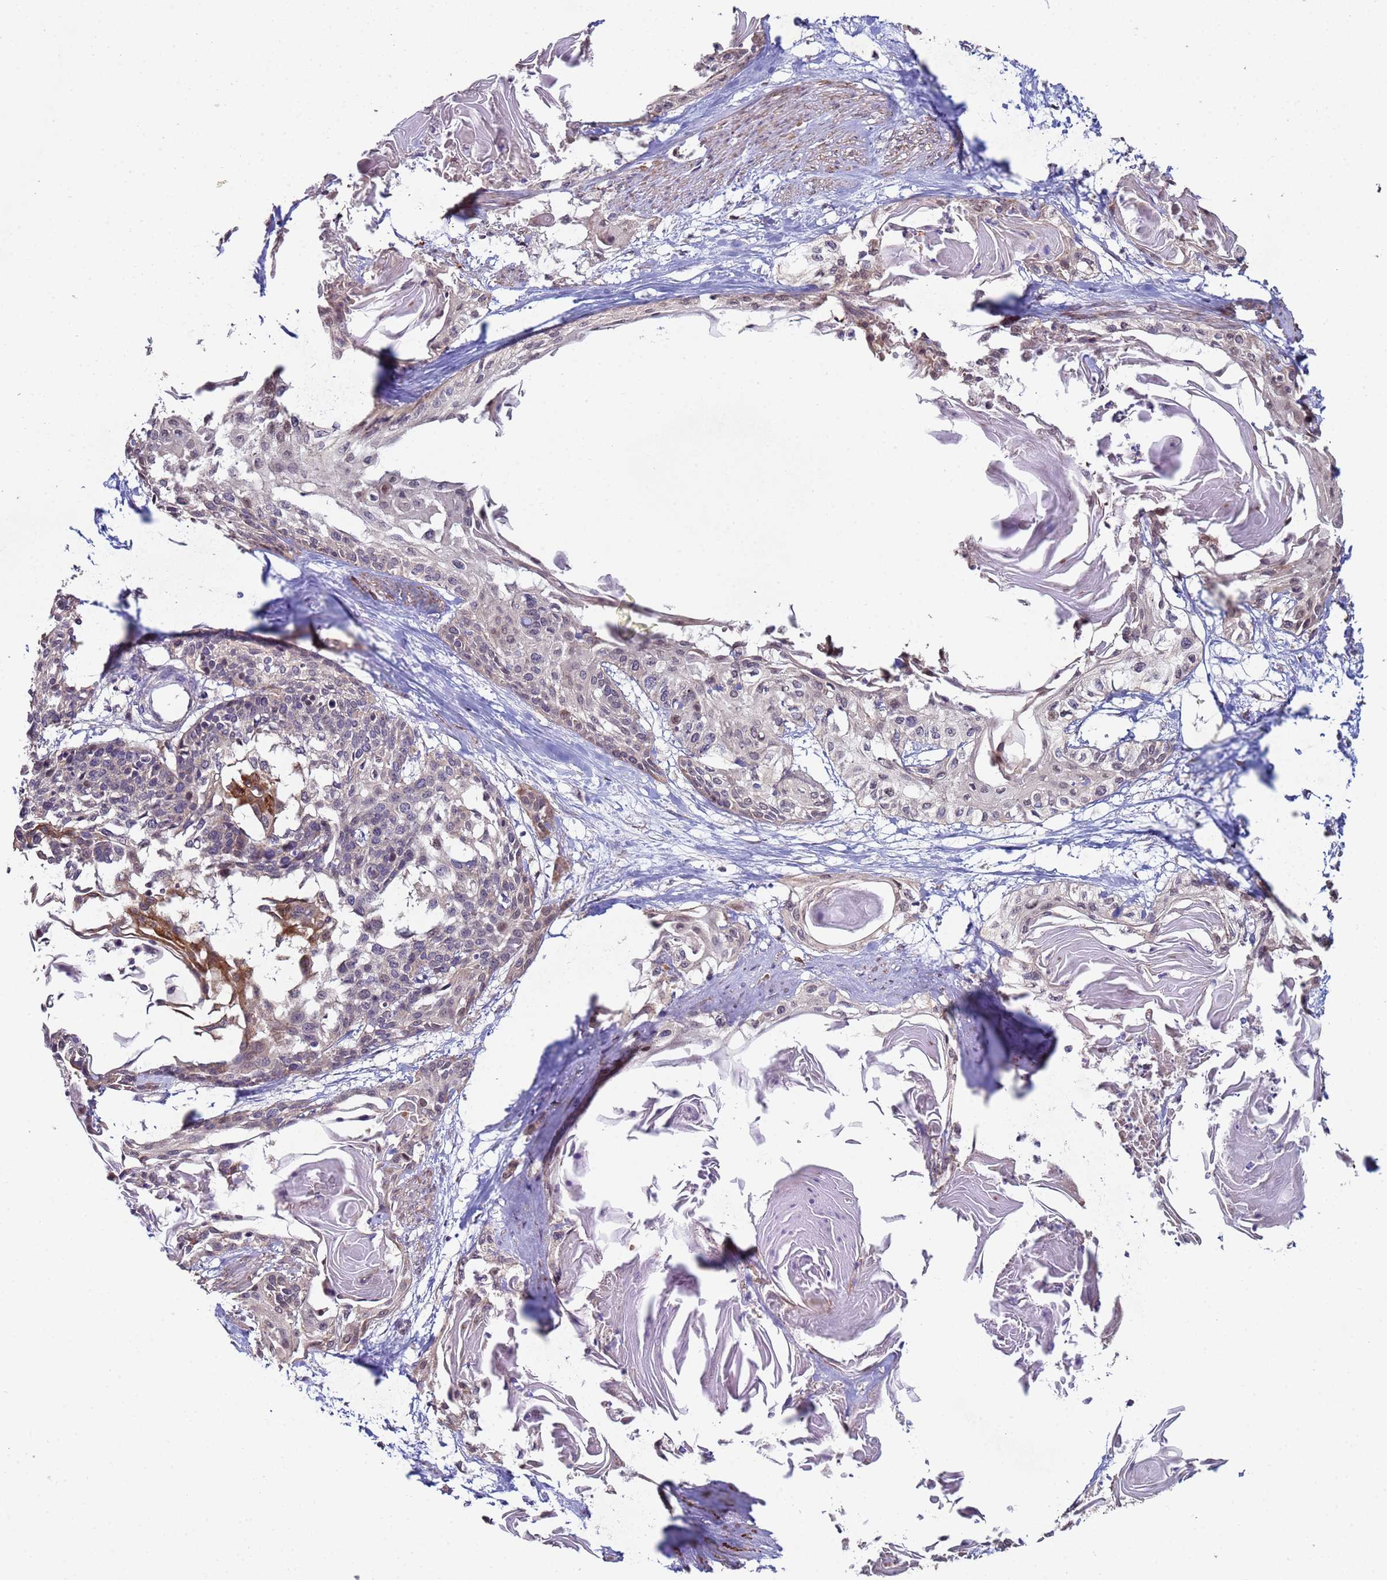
{"staining": {"intensity": "moderate", "quantity": "<25%", "location": "cytoplasmic/membranous"}, "tissue": "cervical cancer", "cell_type": "Tumor cells", "image_type": "cancer", "snomed": [{"axis": "morphology", "description": "Squamous cell carcinoma, NOS"}, {"axis": "topography", "description": "Cervix"}], "caption": "Protein staining shows moderate cytoplasmic/membranous expression in approximately <25% of tumor cells in cervical cancer (squamous cell carcinoma).", "gene": "CLHC1", "patient": {"sex": "female", "age": 57}}